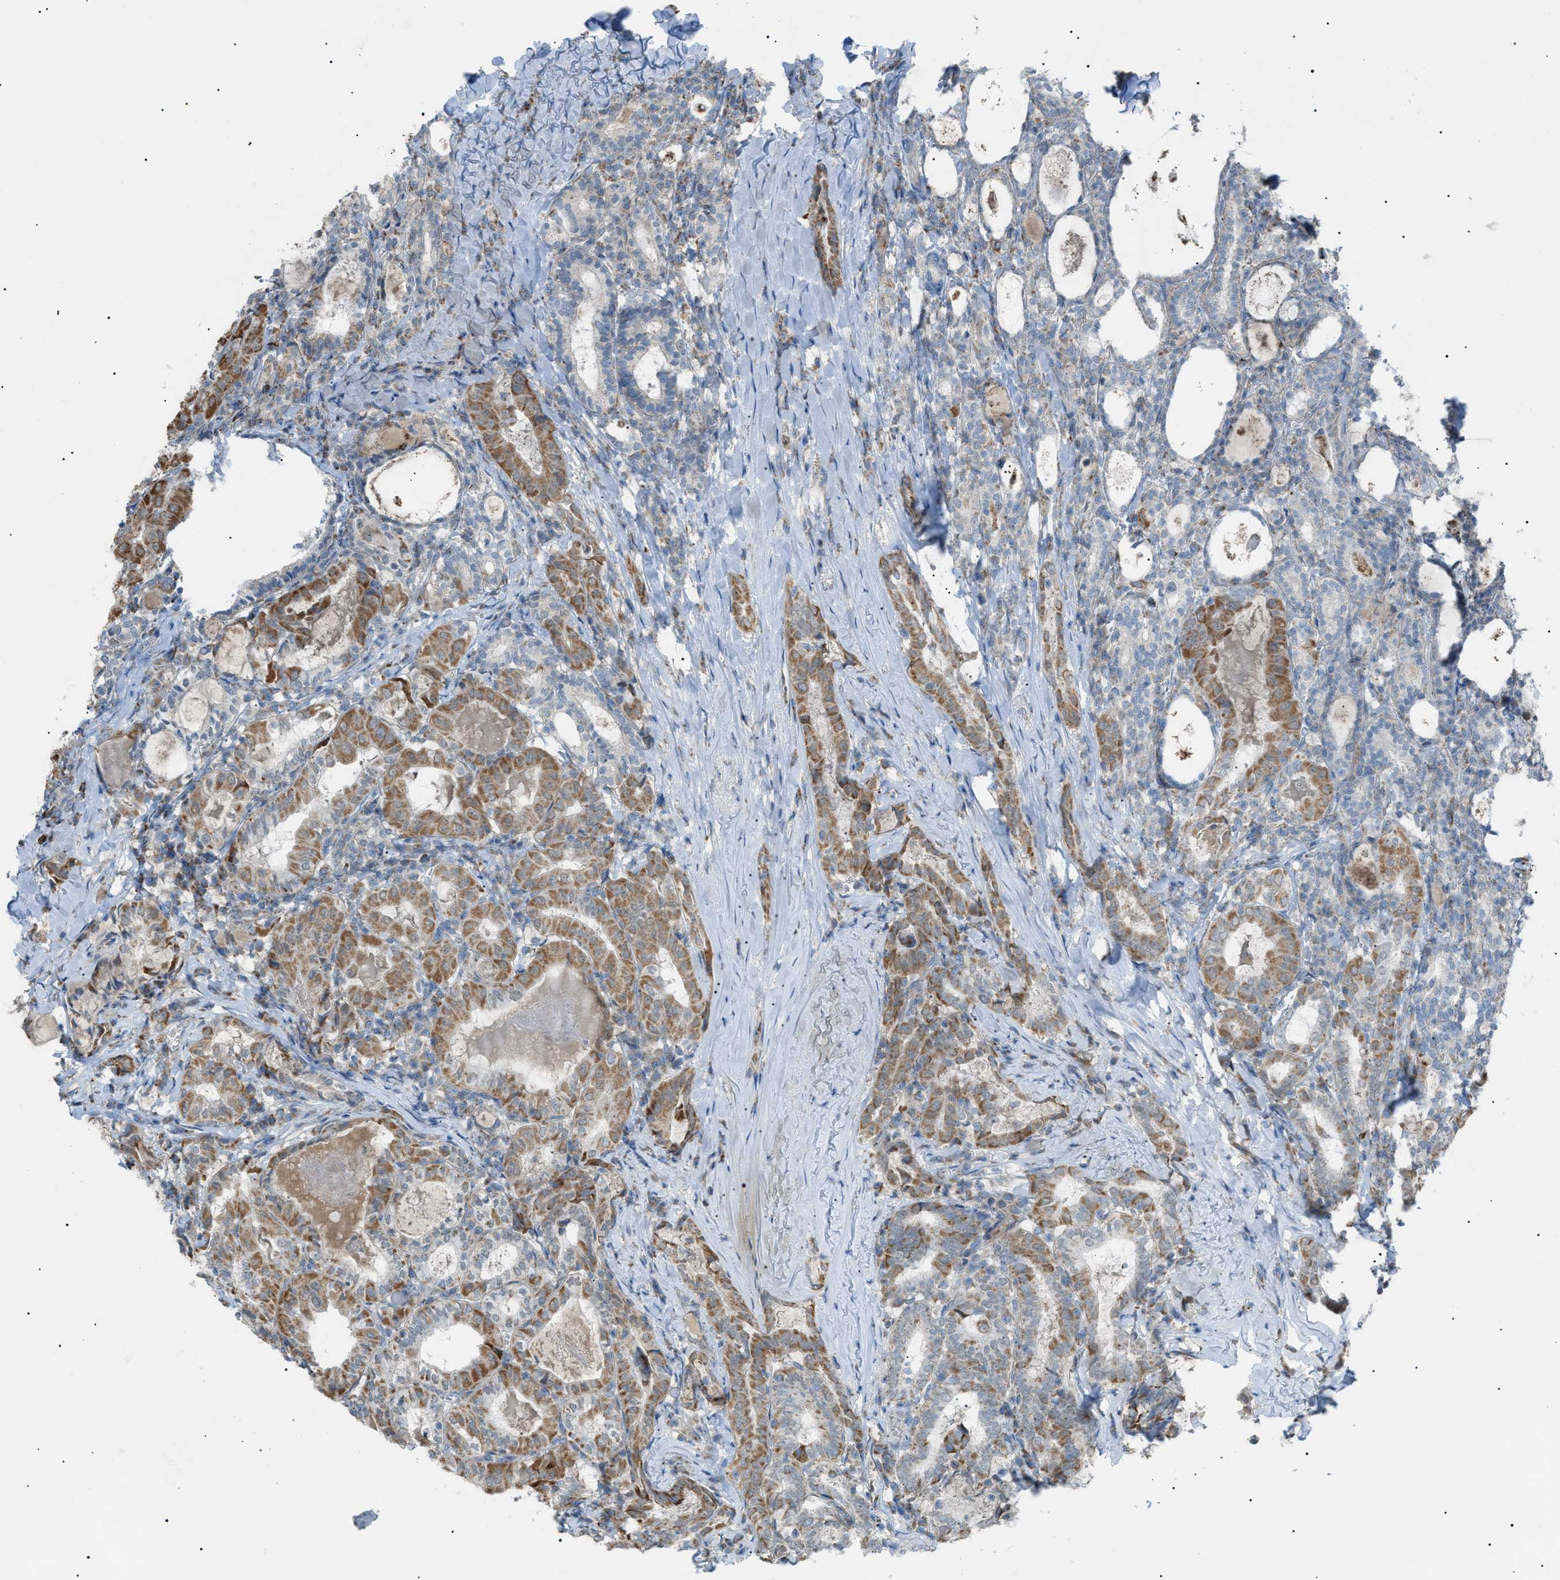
{"staining": {"intensity": "moderate", "quantity": "25%-75%", "location": "cytoplasmic/membranous"}, "tissue": "thyroid cancer", "cell_type": "Tumor cells", "image_type": "cancer", "snomed": [{"axis": "morphology", "description": "Papillary adenocarcinoma, NOS"}, {"axis": "topography", "description": "Thyroid gland"}], "caption": "Immunohistochemistry (IHC) staining of thyroid papillary adenocarcinoma, which exhibits medium levels of moderate cytoplasmic/membranous positivity in about 25%-75% of tumor cells indicating moderate cytoplasmic/membranous protein expression. The staining was performed using DAB (3,3'-diaminobenzidine) (brown) for protein detection and nuclei were counterstained in hematoxylin (blue).", "gene": "ZNF516", "patient": {"sex": "female", "age": 42}}